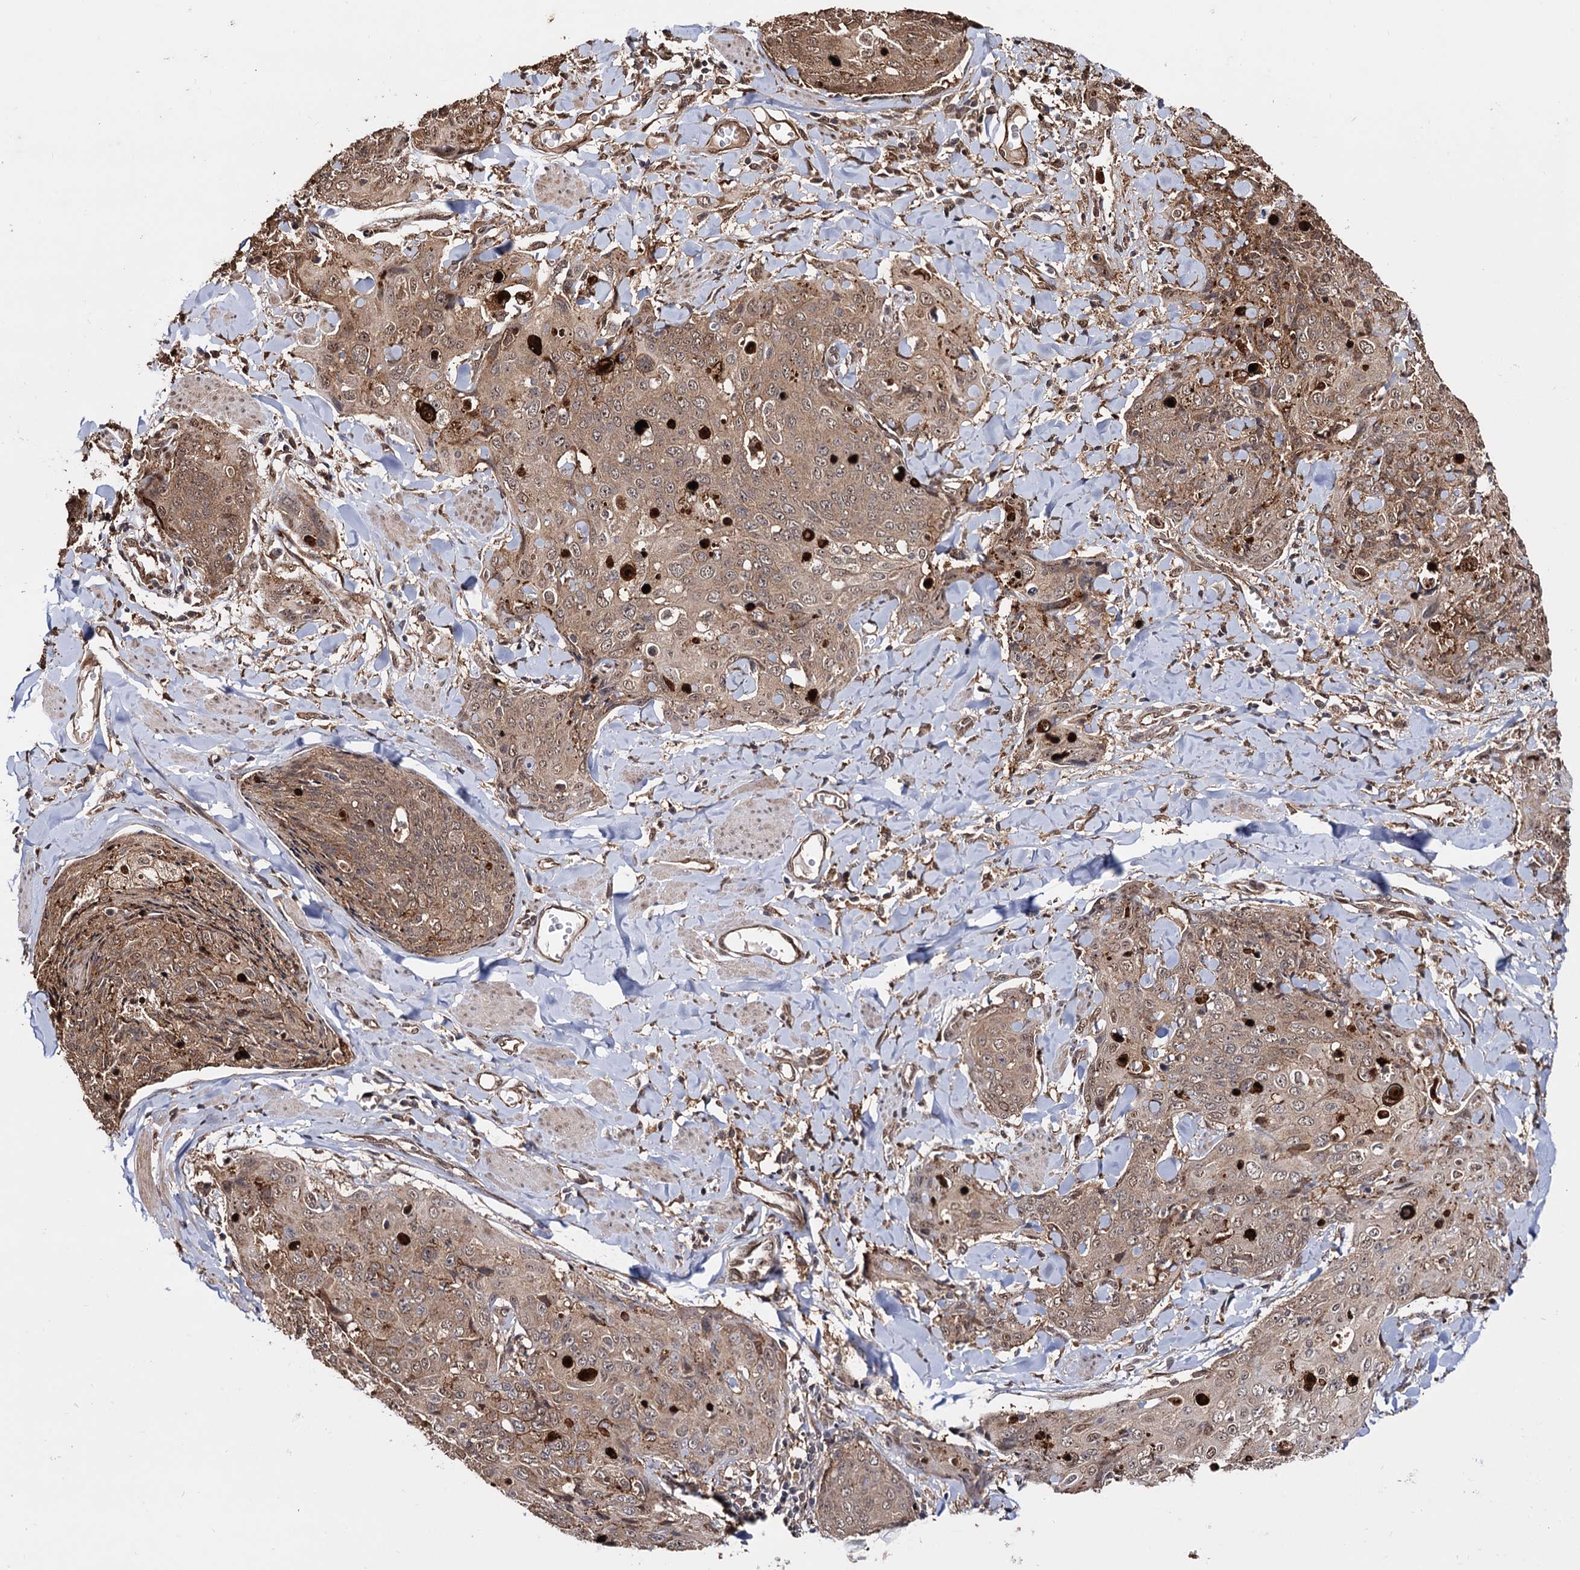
{"staining": {"intensity": "moderate", "quantity": ">75%", "location": "cytoplasmic/membranous,nuclear"}, "tissue": "skin cancer", "cell_type": "Tumor cells", "image_type": "cancer", "snomed": [{"axis": "morphology", "description": "Squamous cell carcinoma, NOS"}, {"axis": "topography", "description": "Skin"}, {"axis": "topography", "description": "Vulva"}], "caption": "Human skin cancer stained with a brown dye displays moderate cytoplasmic/membranous and nuclear positive staining in approximately >75% of tumor cells.", "gene": "PIGB", "patient": {"sex": "female", "age": 85}}